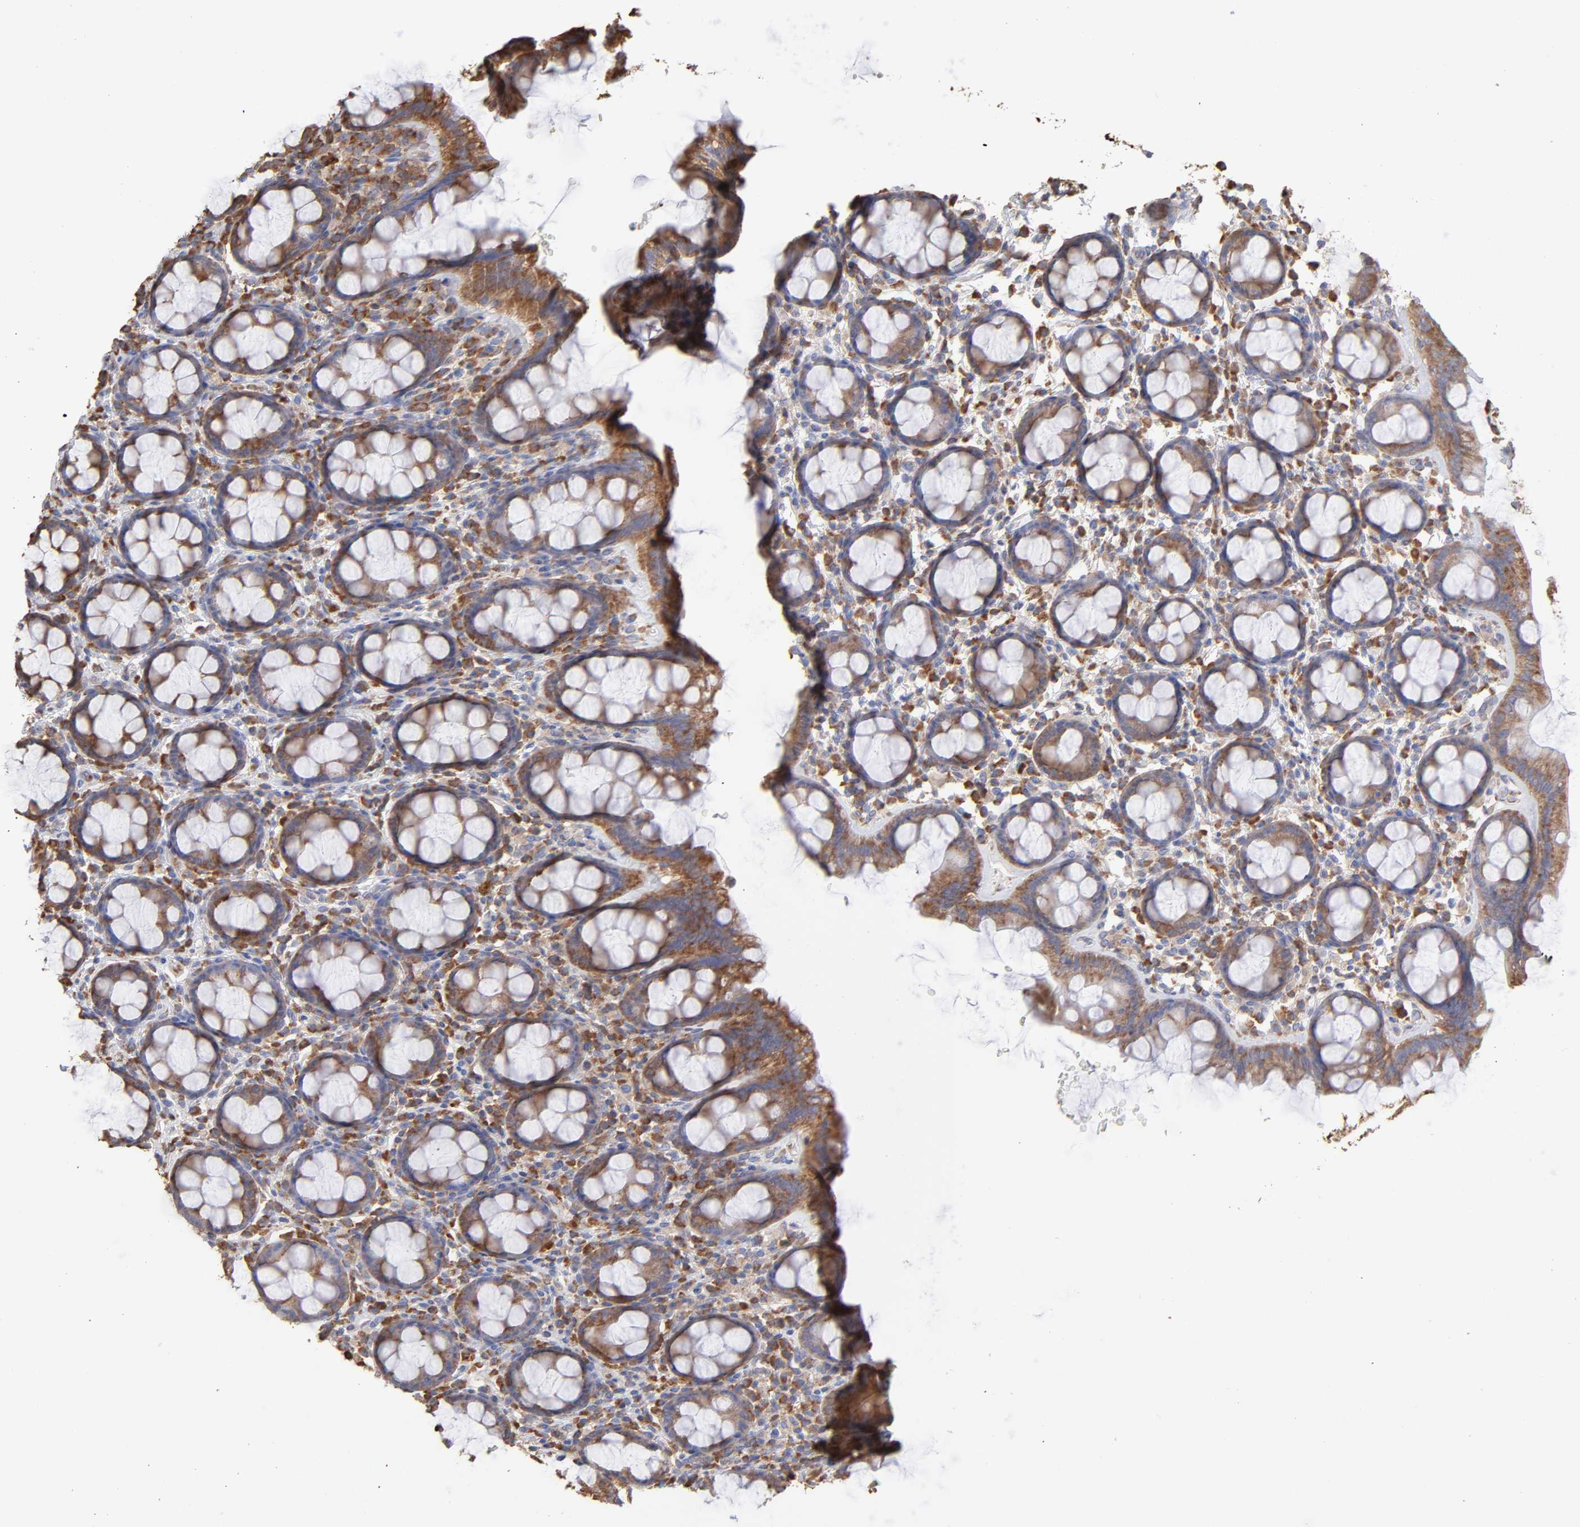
{"staining": {"intensity": "moderate", "quantity": ">75%", "location": "cytoplasmic/membranous"}, "tissue": "rectum", "cell_type": "Glandular cells", "image_type": "normal", "snomed": [{"axis": "morphology", "description": "Normal tissue, NOS"}, {"axis": "topography", "description": "Rectum"}], "caption": "Rectum was stained to show a protein in brown. There is medium levels of moderate cytoplasmic/membranous positivity in approximately >75% of glandular cells. Nuclei are stained in blue.", "gene": "RPL3", "patient": {"sex": "male", "age": 92}}